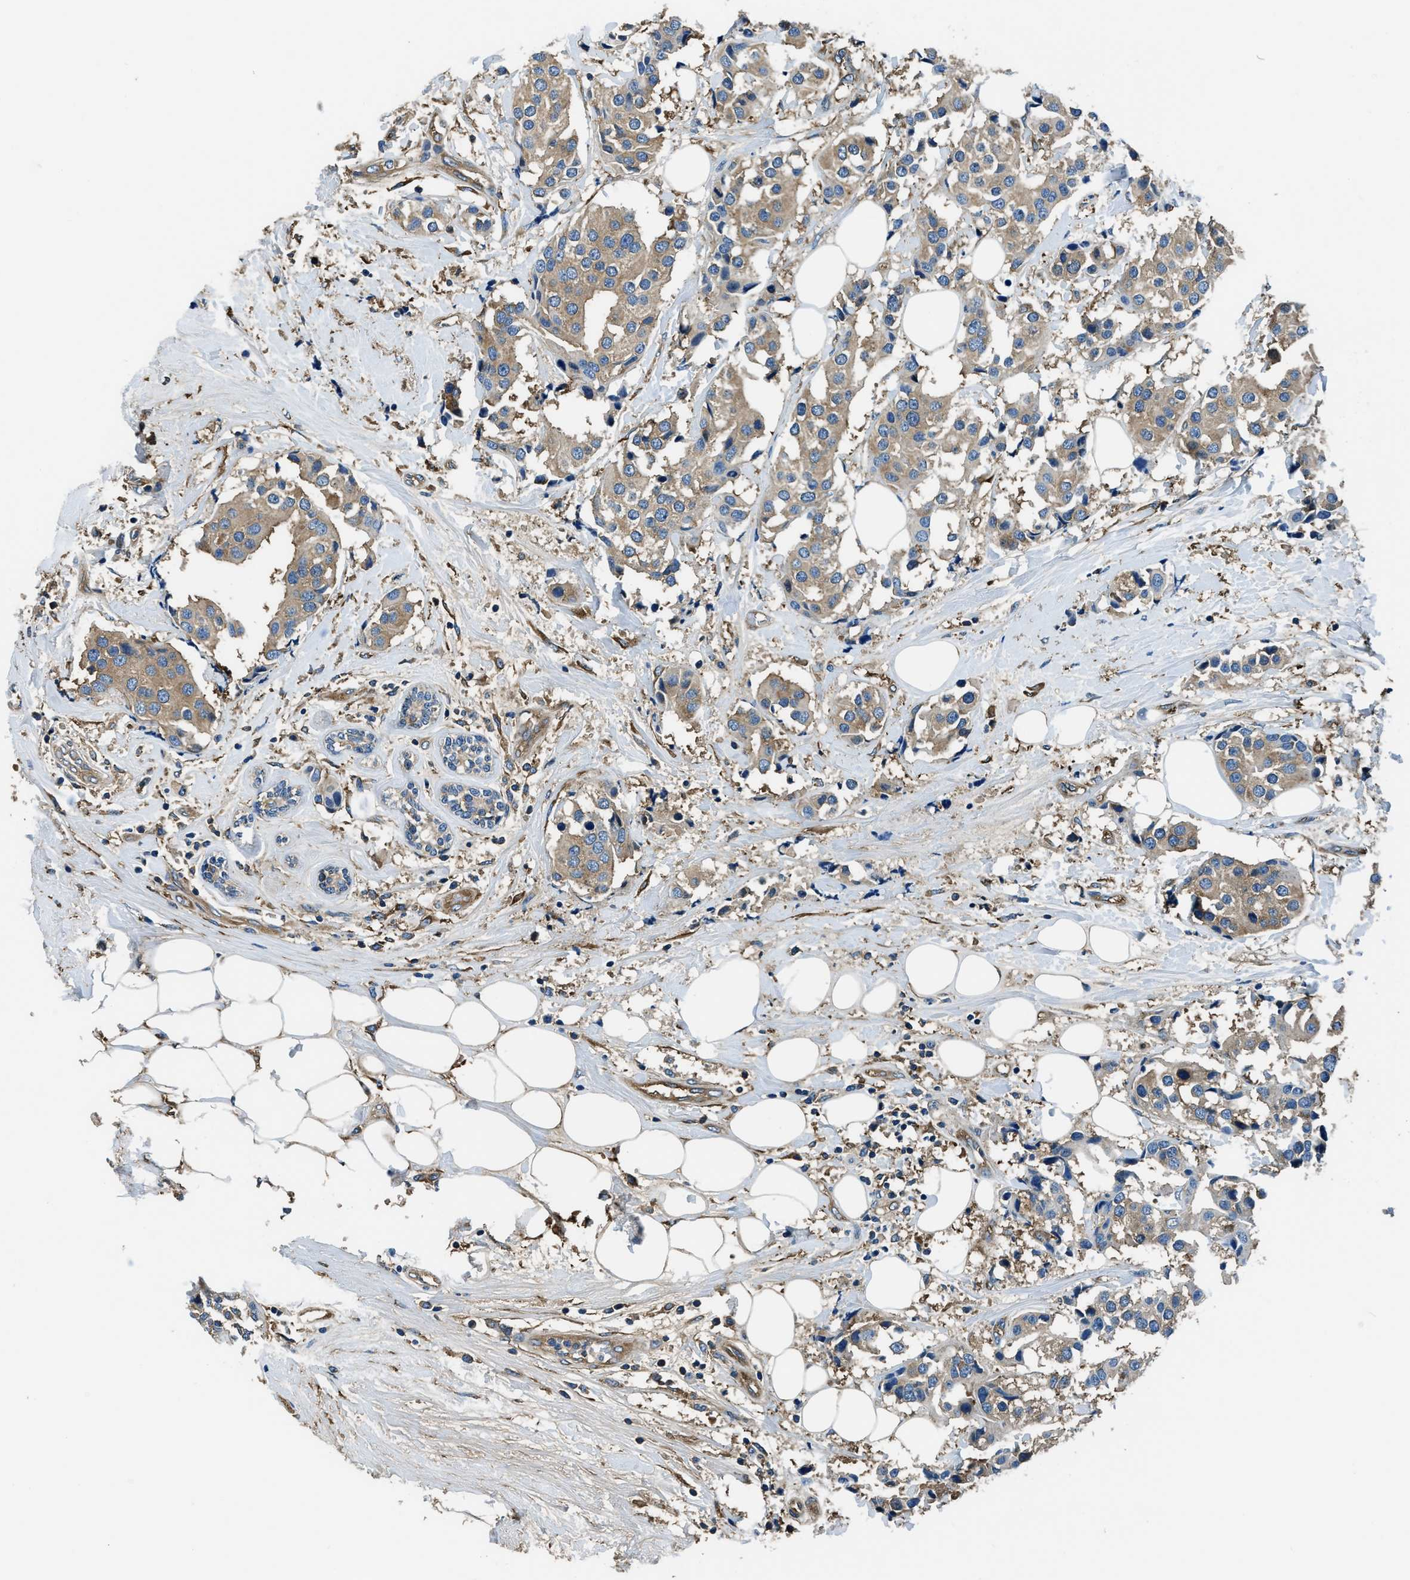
{"staining": {"intensity": "weak", "quantity": ">75%", "location": "cytoplasmic/membranous"}, "tissue": "breast cancer", "cell_type": "Tumor cells", "image_type": "cancer", "snomed": [{"axis": "morphology", "description": "Normal tissue, NOS"}, {"axis": "morphology", "description": "Duct carcinoma"}, {"axis": "topography", "description": "Breast"}], "caption": "A brown stain labels weak cytoplasmic/membranous expression of a protein in intraductal carcinoma (breast) tumor cells.", "gene": "EEA1", "patient": {"sex": "female", "age": 39}}